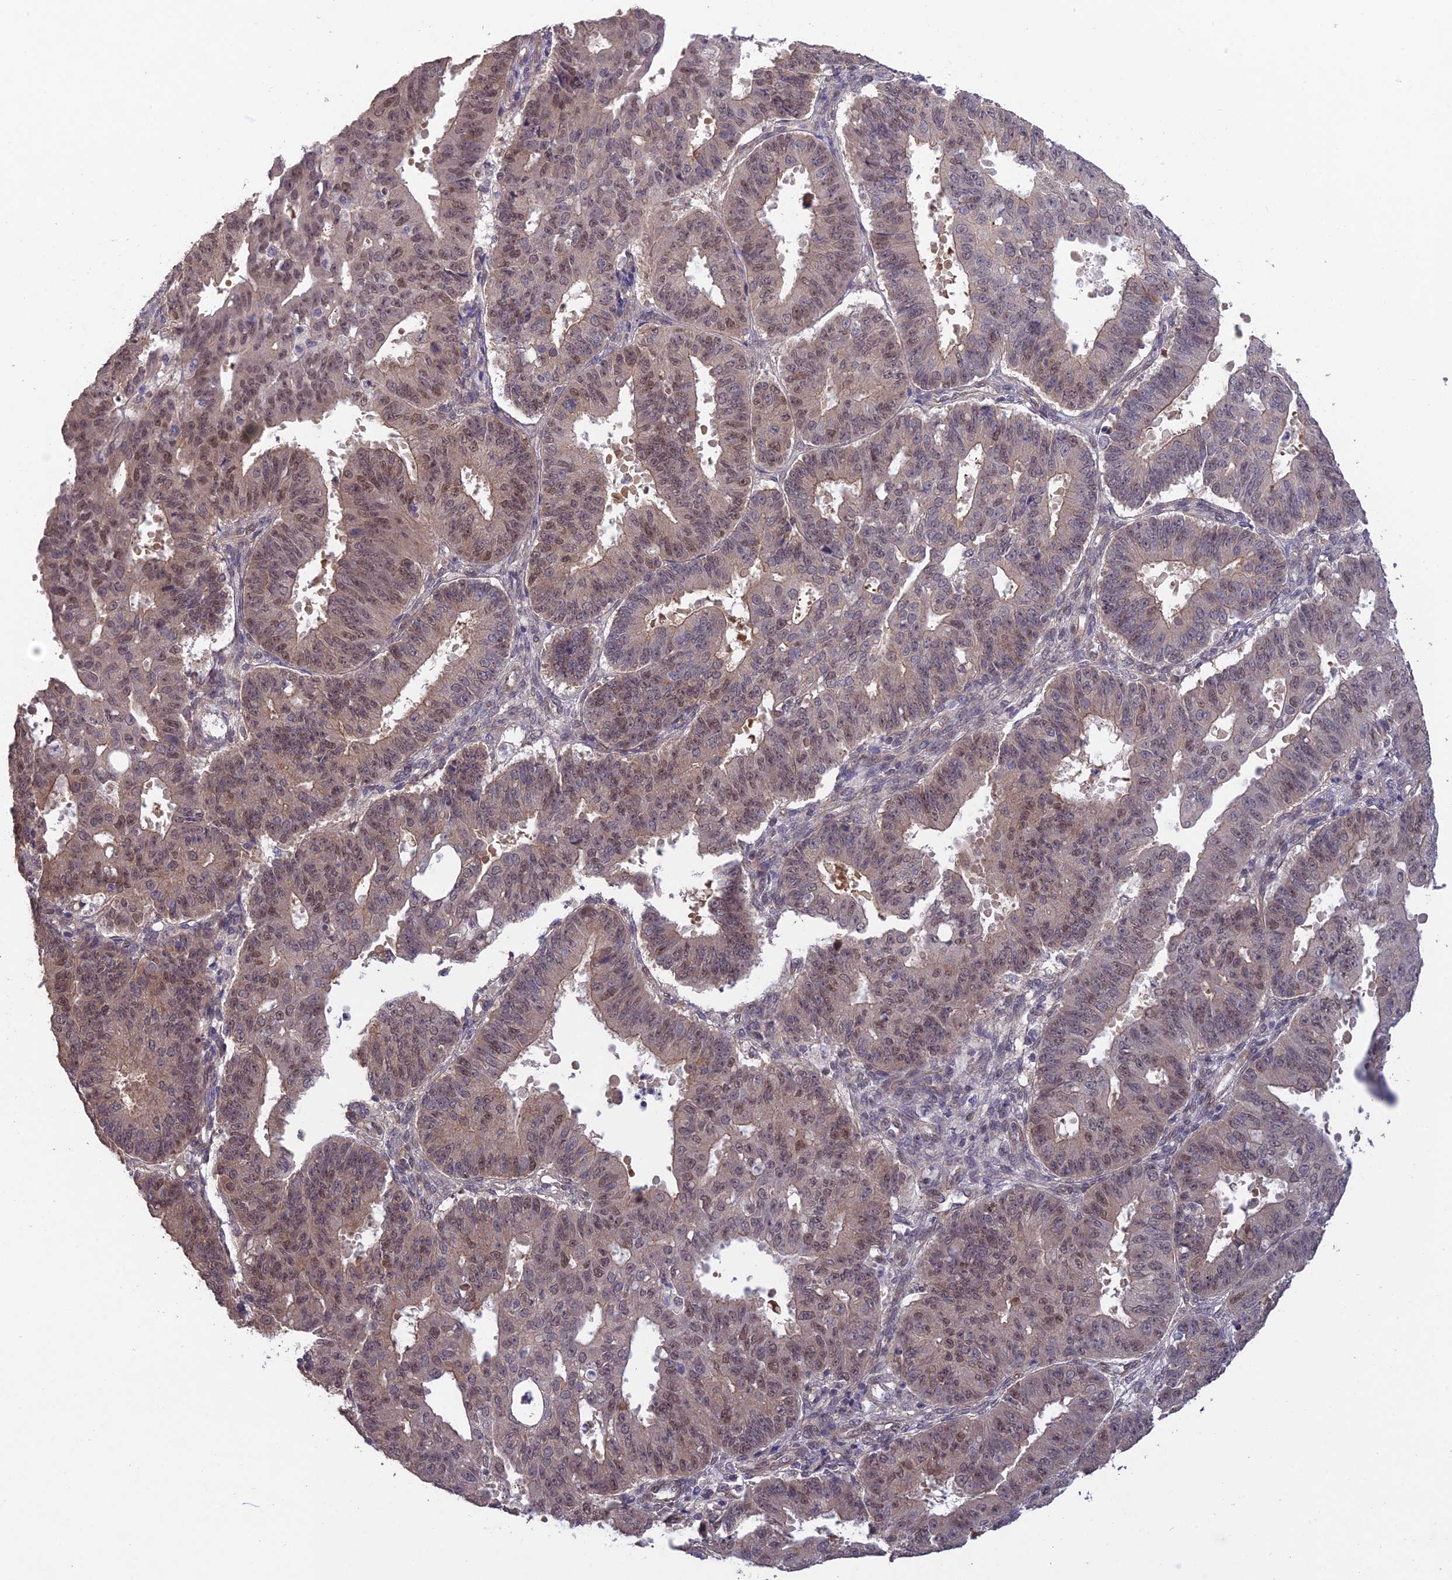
{"staining": {"intensity": "moderate", "quantity": "25%-75%", "location": "cytoplasmic/membranous,nuclear"}, "tissue": "ovarian cancer", "cell_type": "Tumor cells", "image_type": "cancer", "snomed": [{"axis": "morphology", "description": "Carcinoma, endometroid"}, {"axis": "topography", "description": "Appendix"}, {"axis": "topography", "description": "Ovary"}], "caption": "A micrograph showing moderate cytoplasmic/membranous and nuclear expression in approximately 25%-75% of tumor cells in endometroid carcinoma (ovarian), as visualized by brown immunohistochemical staining.", "gene": "PAGR1", "patient": {"sex": "female", "age": 42}}